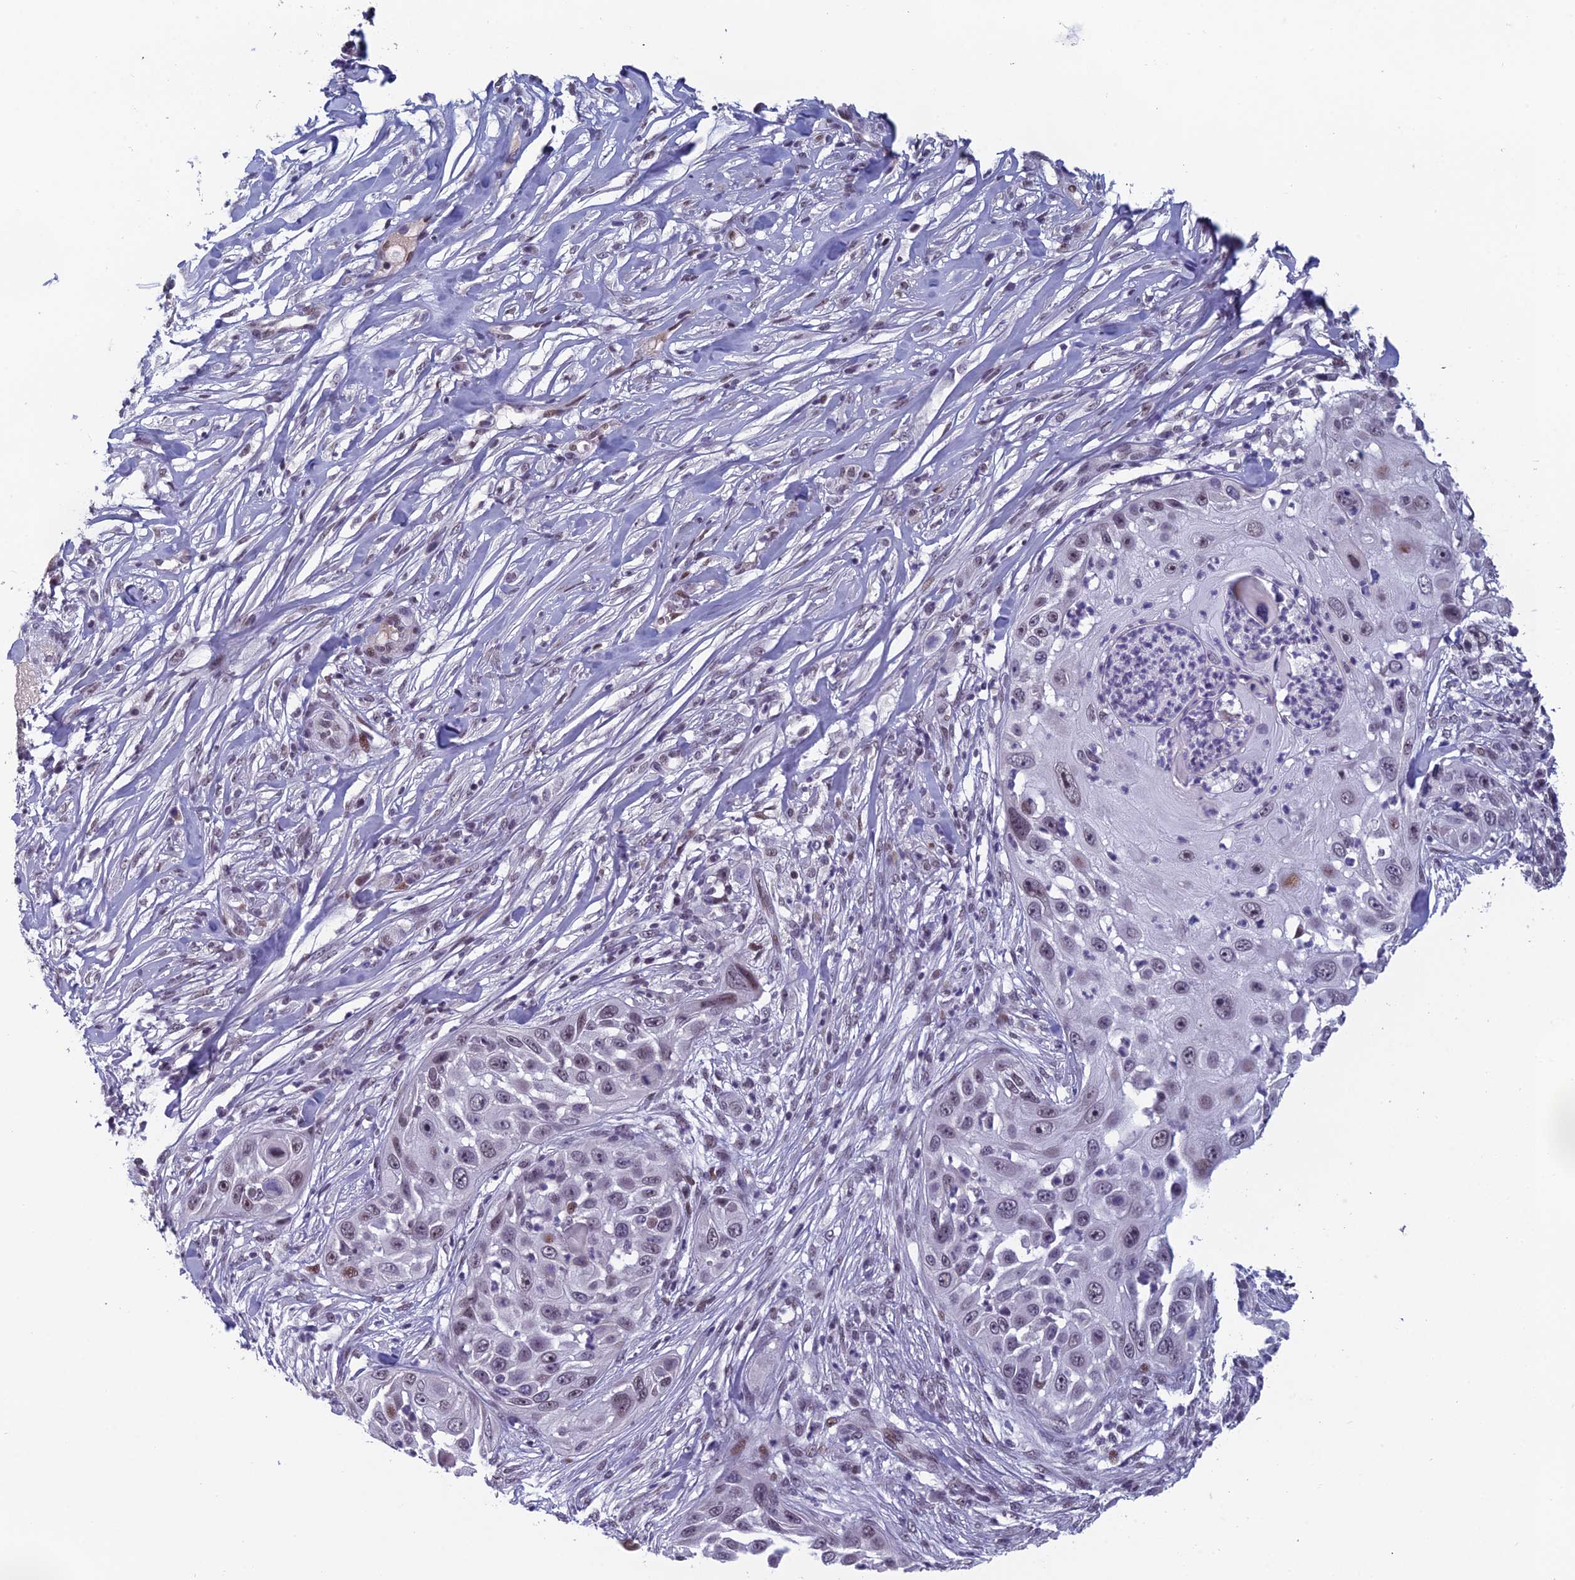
{"staining": {"intensity": "moderate", "quantity": "<25%", "location": "cytoplasmic/membranous,nuclear"}, "tissue": "skin cancer", "cell_type": "Tumor cells", "image_type": "cancer", "snomed": [{"axis": "morphology", "description": "Squamous cell carcinoma, NOS"}, {"axis": "topography", "description": "Skin"}], "caption": "The histopathology image exhibits staining of squamous cell carcinoma (skin), revealing moderate cytoplasmic/membranous and nuclear protein positivity (brown color) within tumor cells.", "gene": "RGS17", "patient": {"sex": "female", "age": 44}}